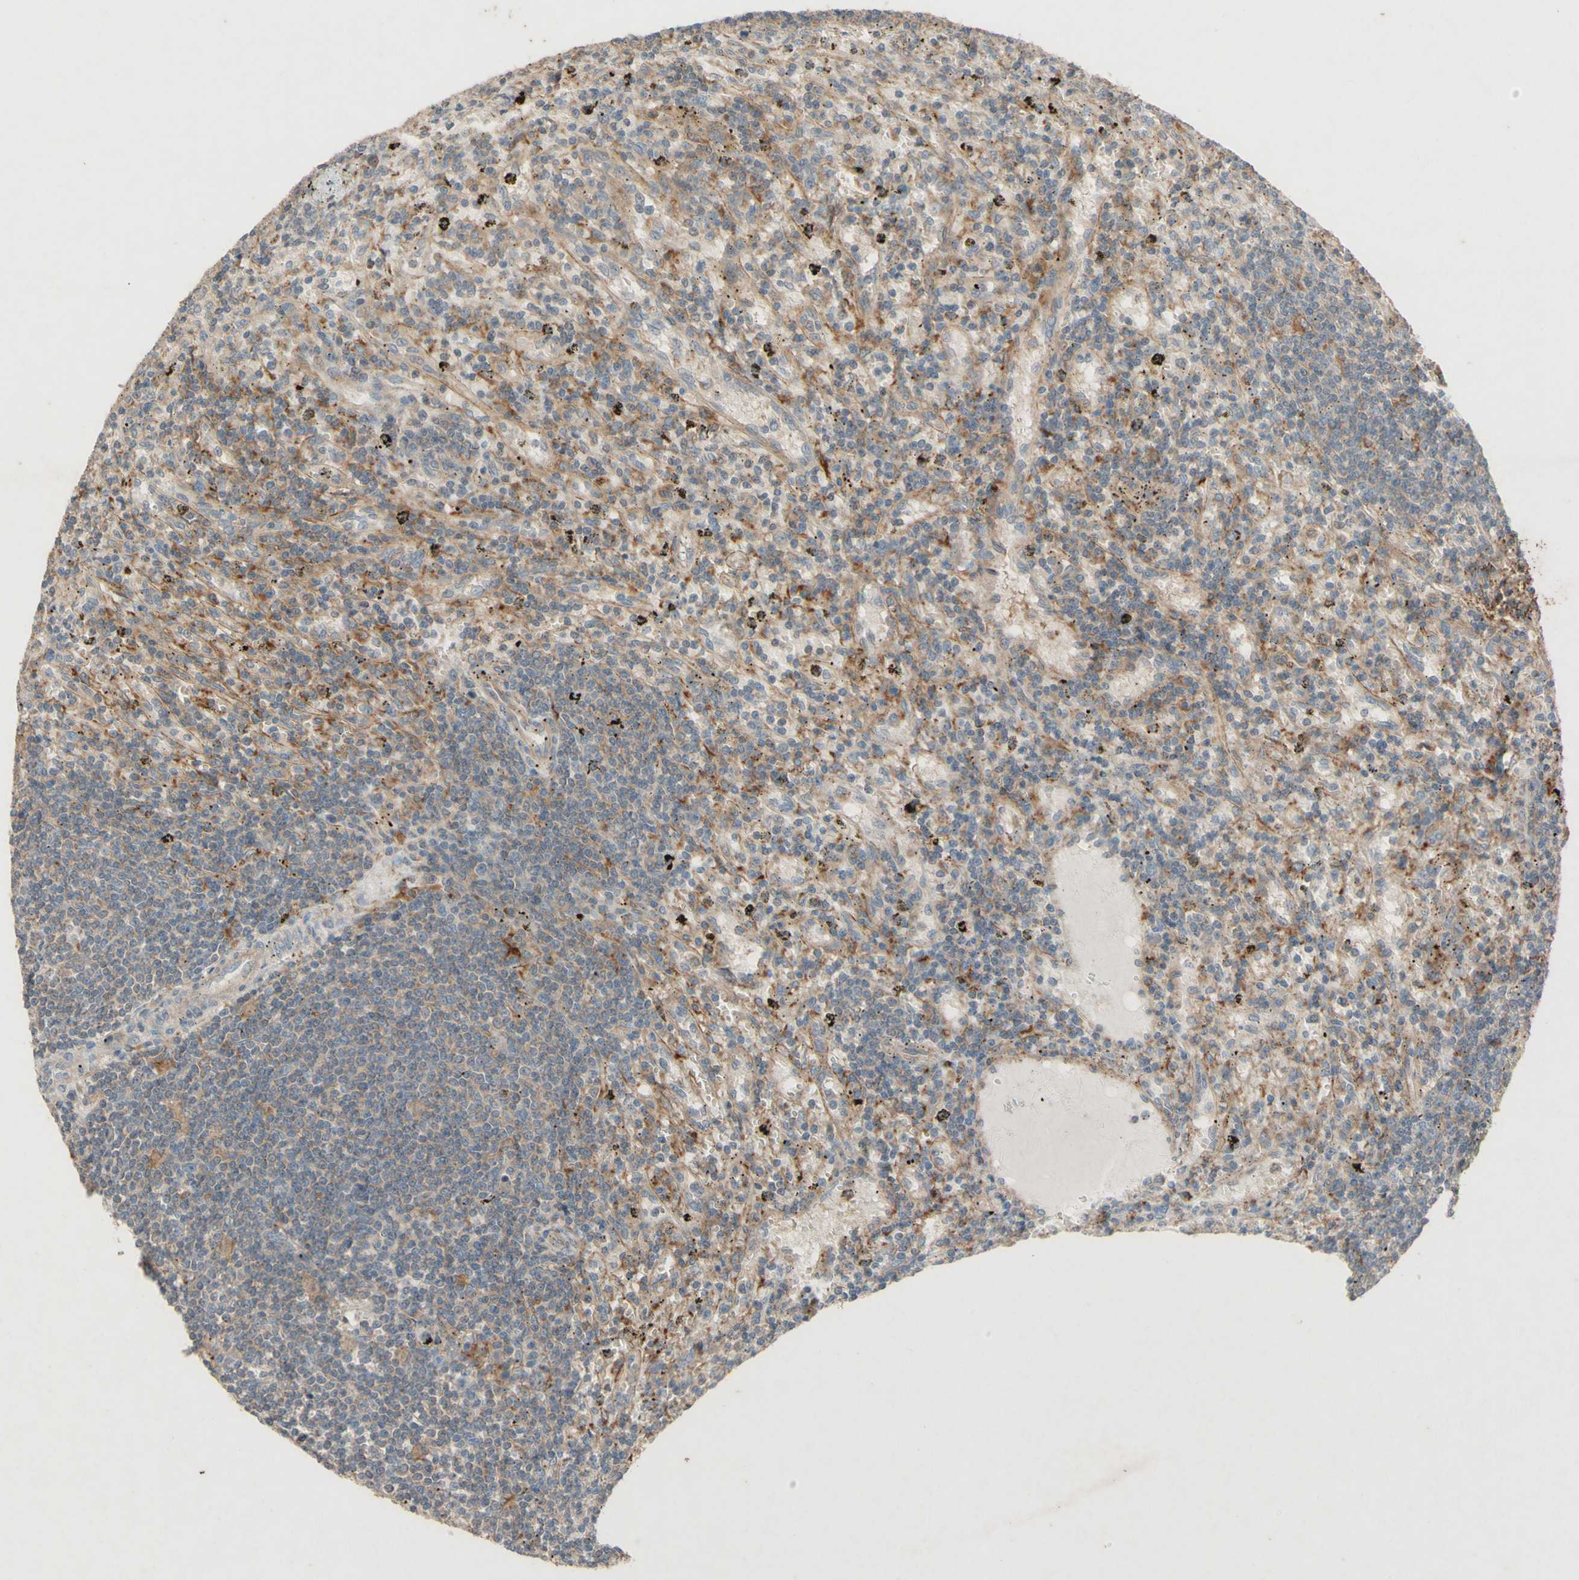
{"staining": {"intensity": "weak", "quantity": "<25%", "location": "cytoplasmic/membranous"}, "tissue": "lymphoma", "cell_type": "Tumor cells", "image_type": "cancer", "snomed": [{"axis": "morphology", "description": "Malignant lymphoma, non-Hodgkin's type, Low grade"}, {"axis": "topography", "description": "Spleen"}], "caption": "Photomicrograph shows no significant protein positivity in tumor cells of lymphoma. Brightfield microscopy of immunohistochemistry stained with DAB (brown) and hematoxylin (blue), captured at high magnification.", "gene": "ATP6V1F", "patient": {"sex": "male", "age": 76}}